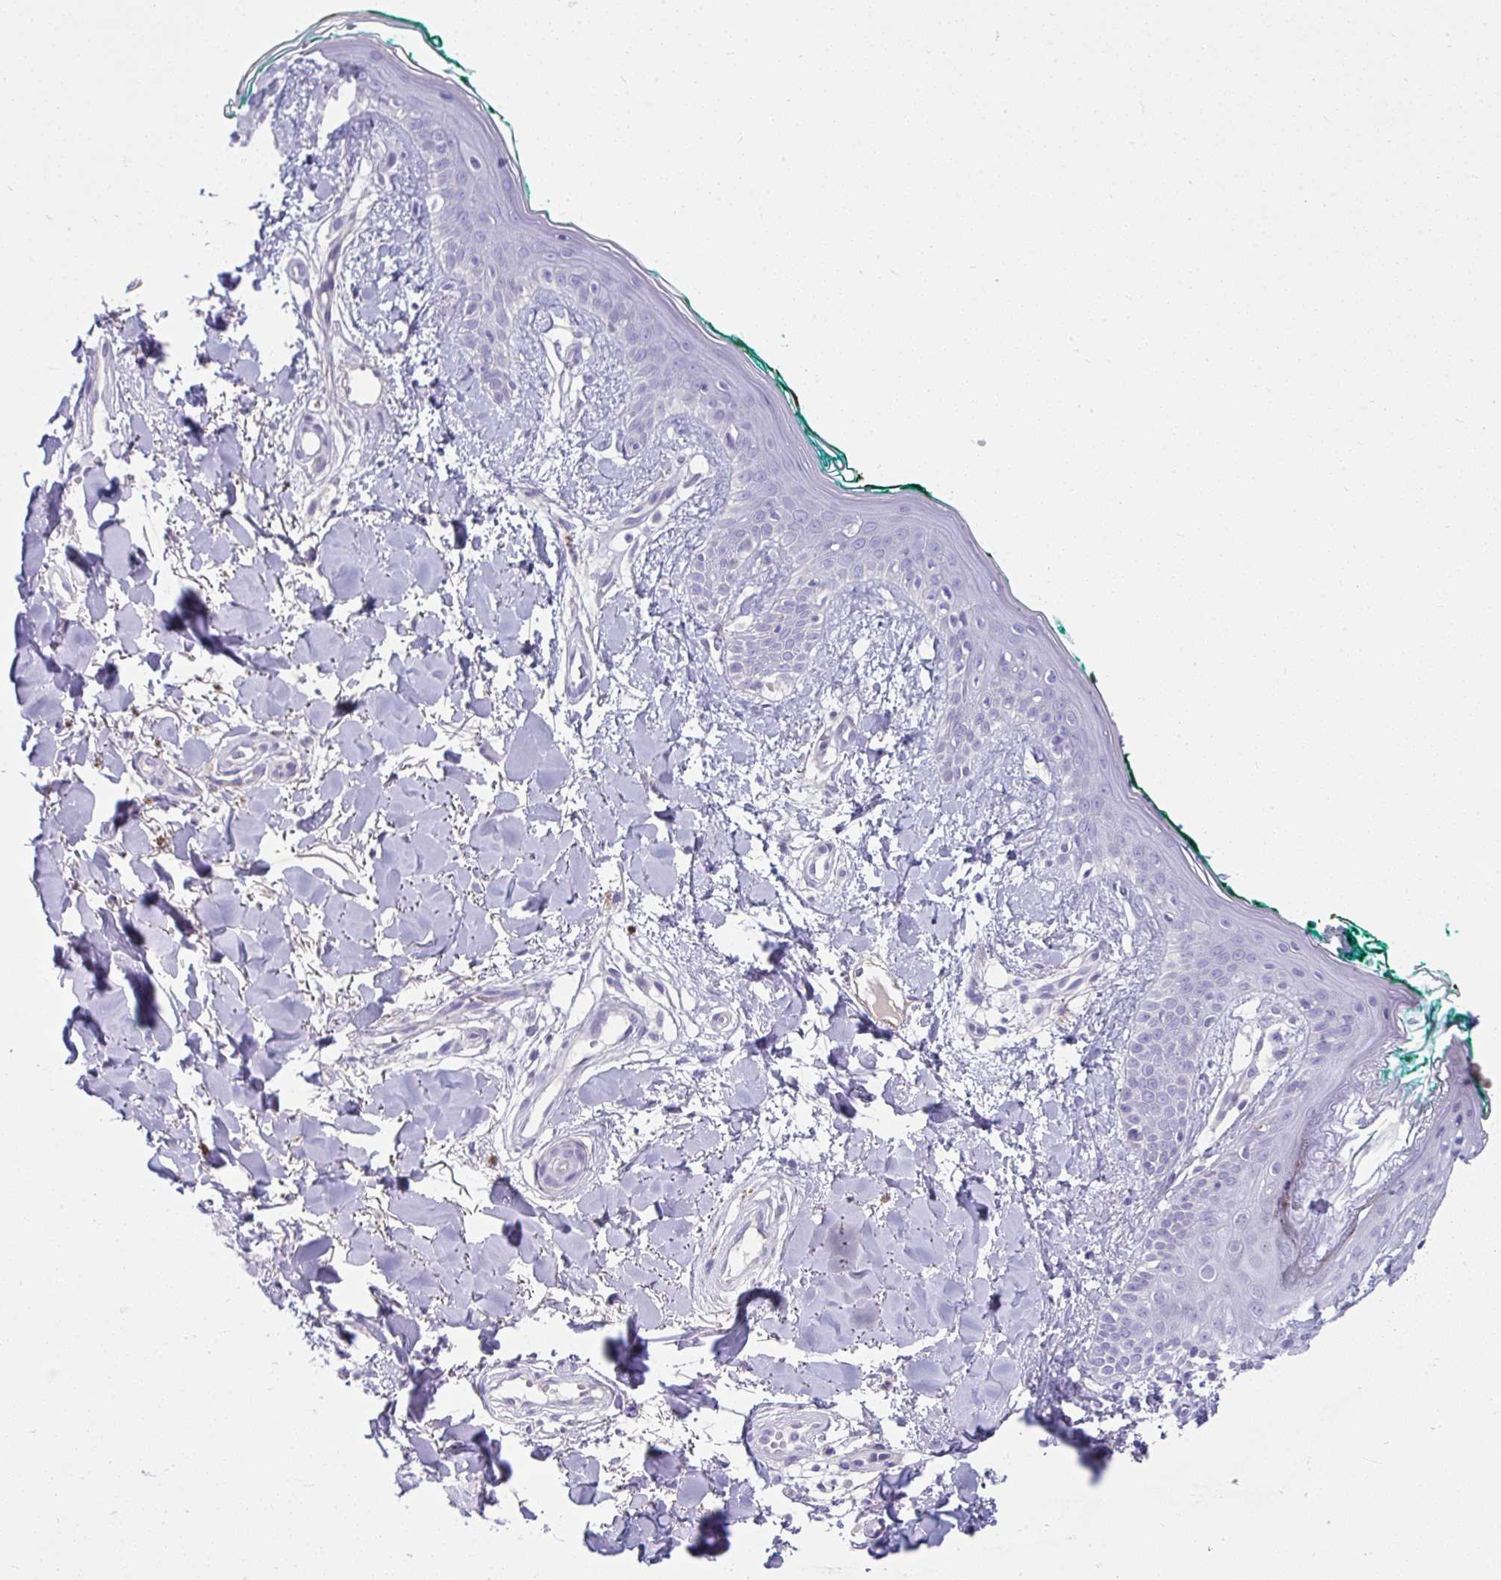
{"staining": {"intensity": "negative", "quantity": "none", "location": "none"}, "tissue": "skin", "cell_type": "Fibroblasts", "image_type": "normal", "snomed": [{"axis": "morphology", "description": "Normal tissue, NOS"}, {"axis": "topography", "description": "Skin"}], "caption": "Photomicrograph shows no protein staining in fibroblasts of benign skin.", "gene": "PIGZ", "patient": {"sex": "female", "age": 34}}